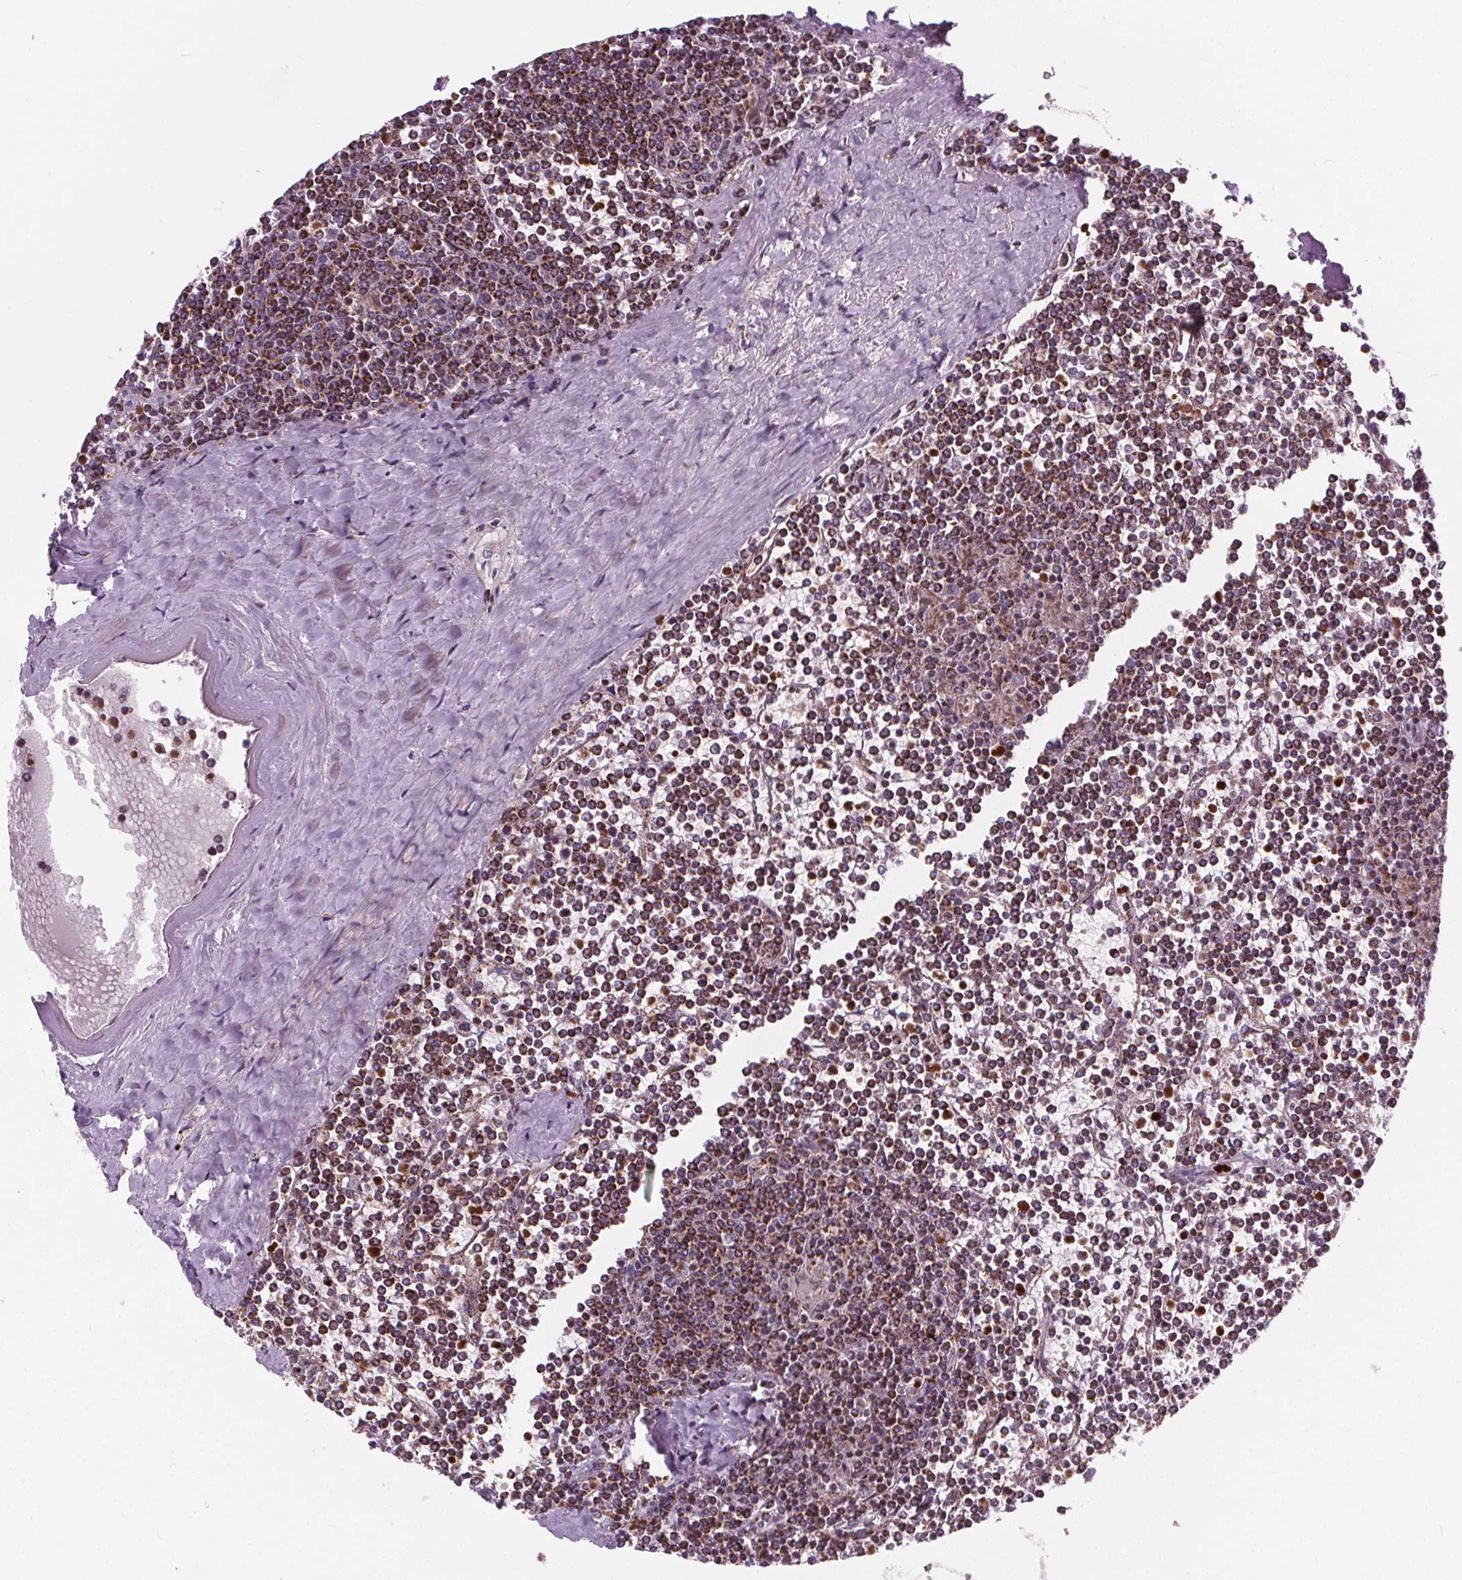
{"staining": {"intensity": "moderate", "quantity": ">75%", "location": "cytoplasmic/membranous"}, "tissue": "lymphoma", "cell_type": "Tumor cells", "image_type": "cancer", "snomed": [{"axis": "morphology", "description": "Malignant lymphoma, non-Hodgkin's type, Low grade"}, {"axis": "topography", "description": "Spleen"}], "caption": "Malignant lymphoma, non-Hodgkin's type (low-grade) stained with immunohistochemistry reveals moderate cytoplasmic/membranous expression in approximately >75% of tumor cells.", "gene": "GOLT1B", "patient": {"sex": "female", "age": 19}}